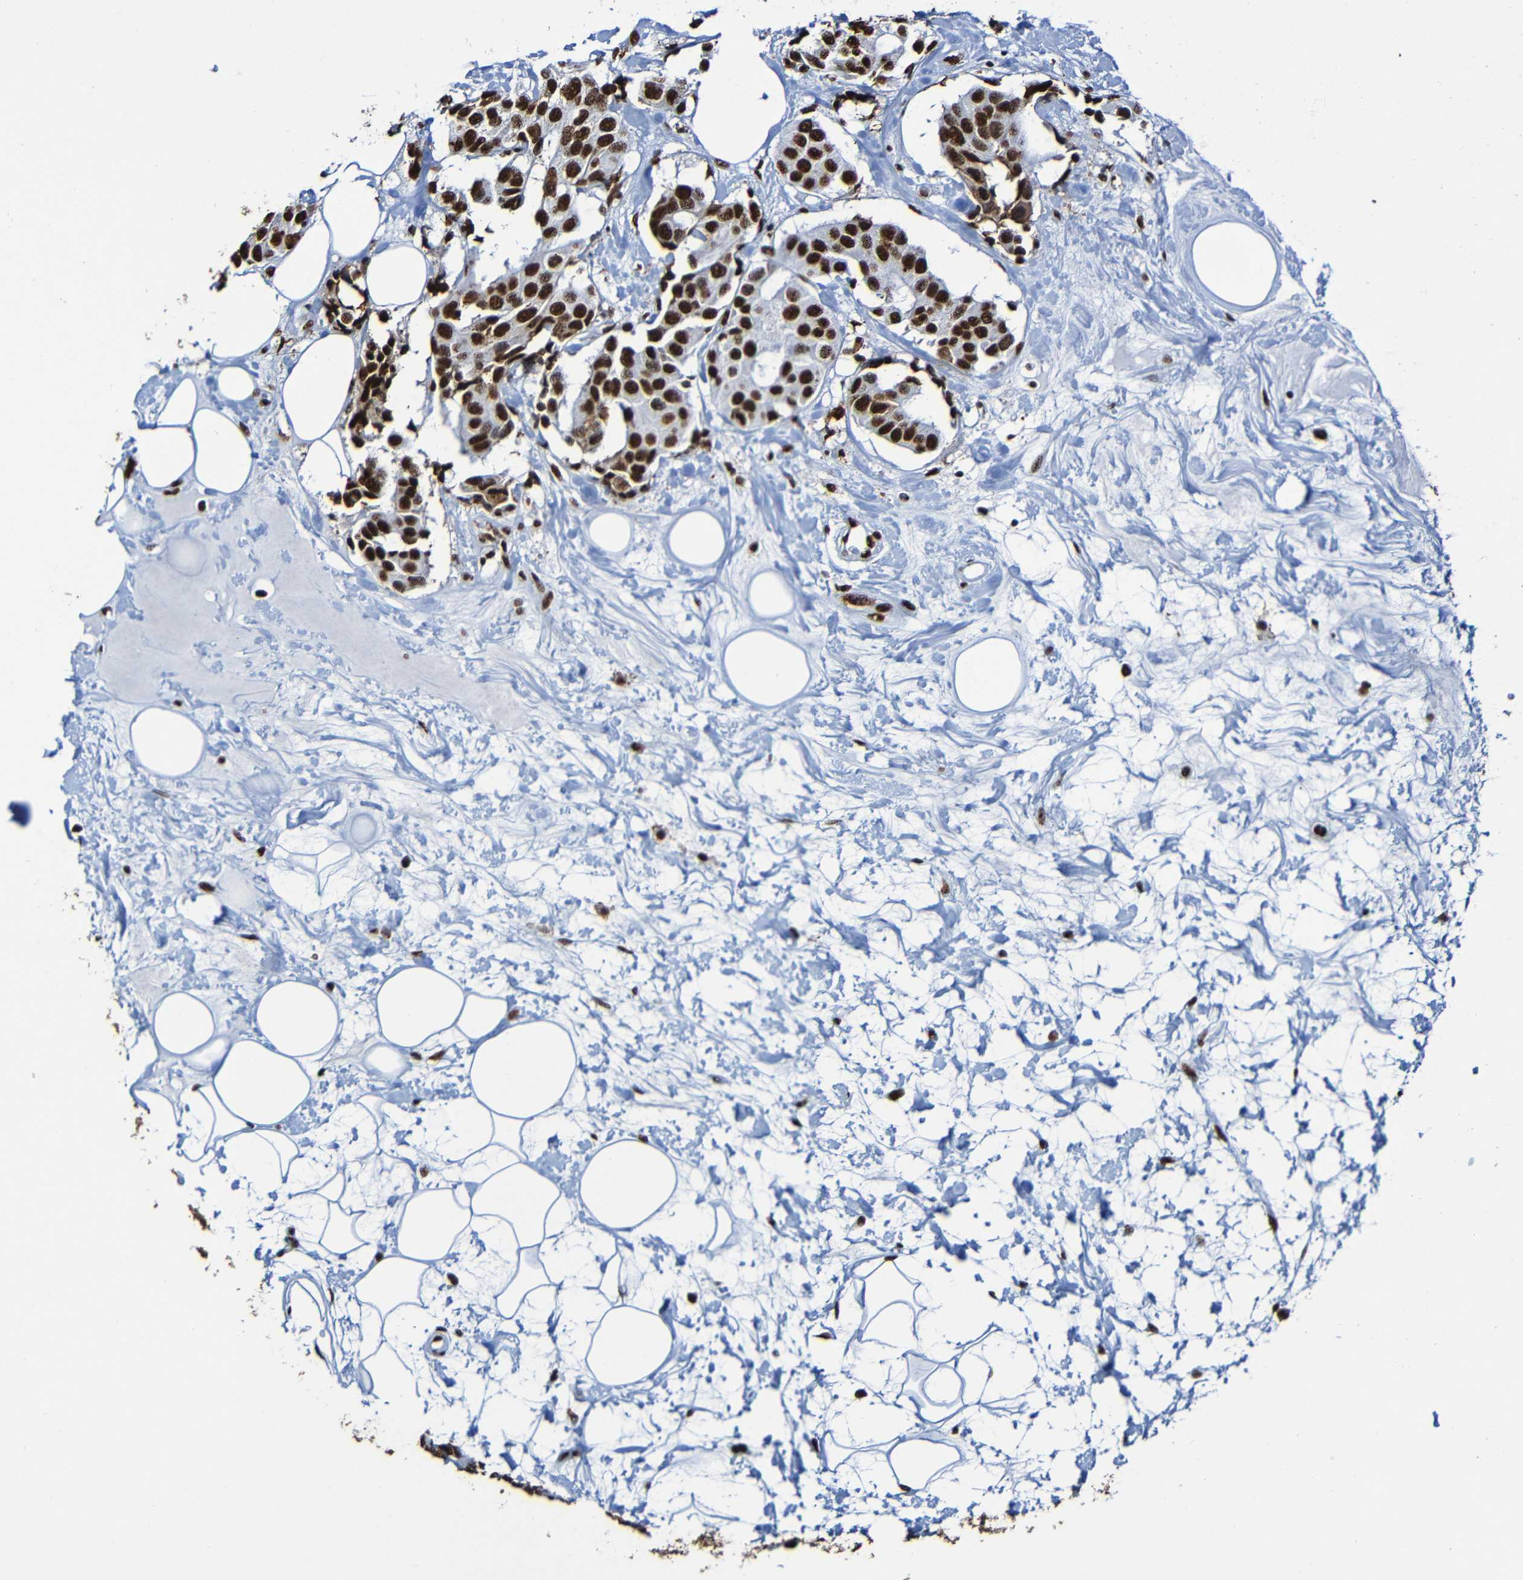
{"staining": {"intensity": "strong", "quantity": ">75%", "location": "nuclear"}, "tissue": "breast cancer", "cell_type": "Tumor cells", "image_type": "cancer", "snomed": [{"axis": "morphology", "description": "Normal tissue, NOS"}, {"axis": "morphology", "description": "Duct carcinoma"}, {"axis": "topography", "description": "Breast"}], "caption": "Infiltrating ductal carcinoma (breast) stained with a protein marker exhibits strong staining in tumor cells.", "gene": "SRSF3", "patient": {"sex": "female", "age": 39}}